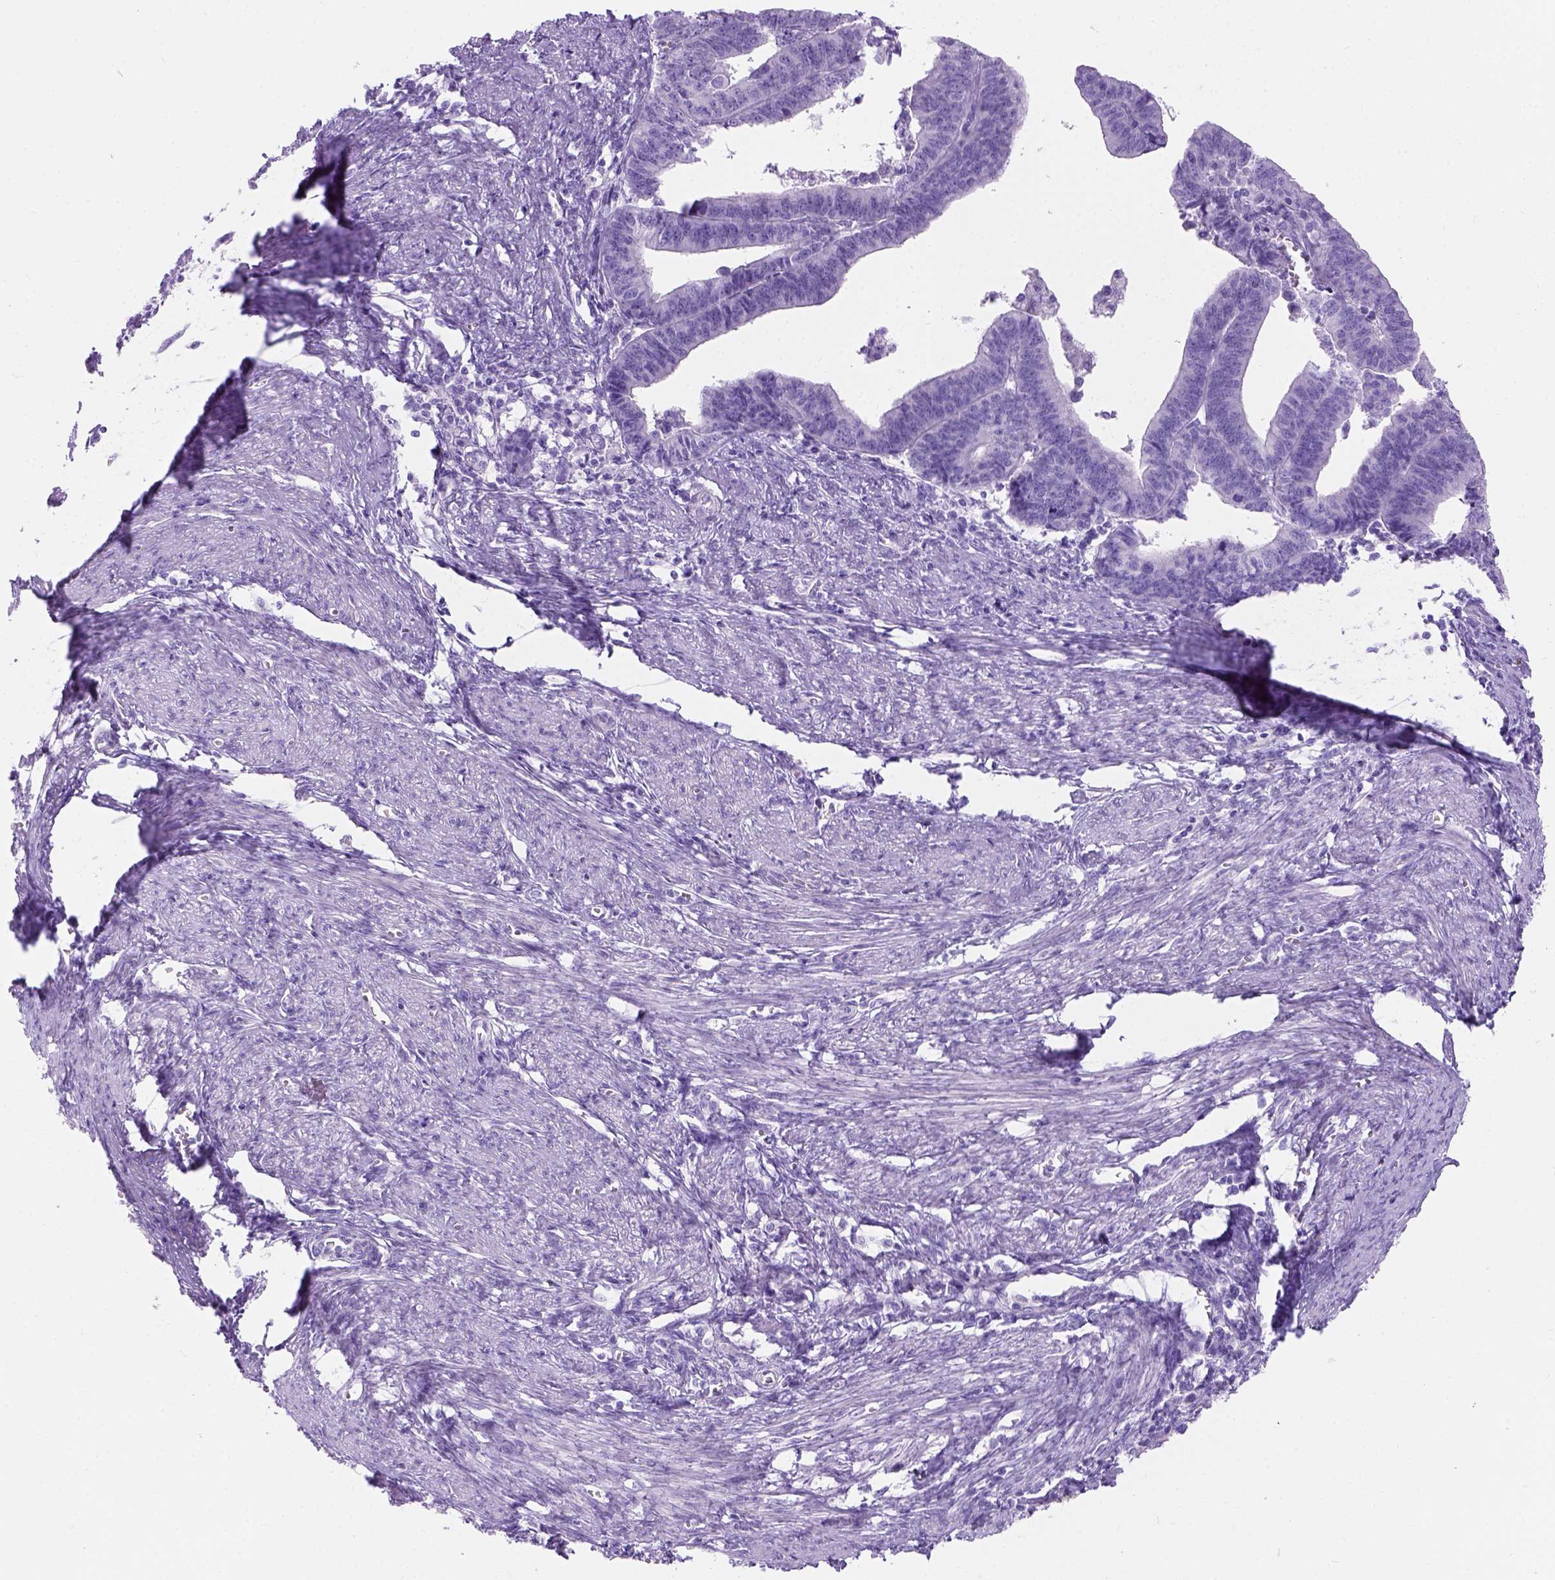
{"staining": {"intensity": "negative", "quantity": "none", "location": "none"}, "tissue": "endometrial cancer", "cell_type": "Tumor cells", "image_type": "cancer", "snomed": [{"axis": "morphology", "description": "Adenocarcinoma, NOS"}, {"axis": "topography", "description": "Endometrium"}], "caption": "Endometrial cancer stained for a protein using immunohistochemistry exhibits no staining tumor cells.", "gene": "C7orf57", "patient": {"sex": "female", "age": 65}}